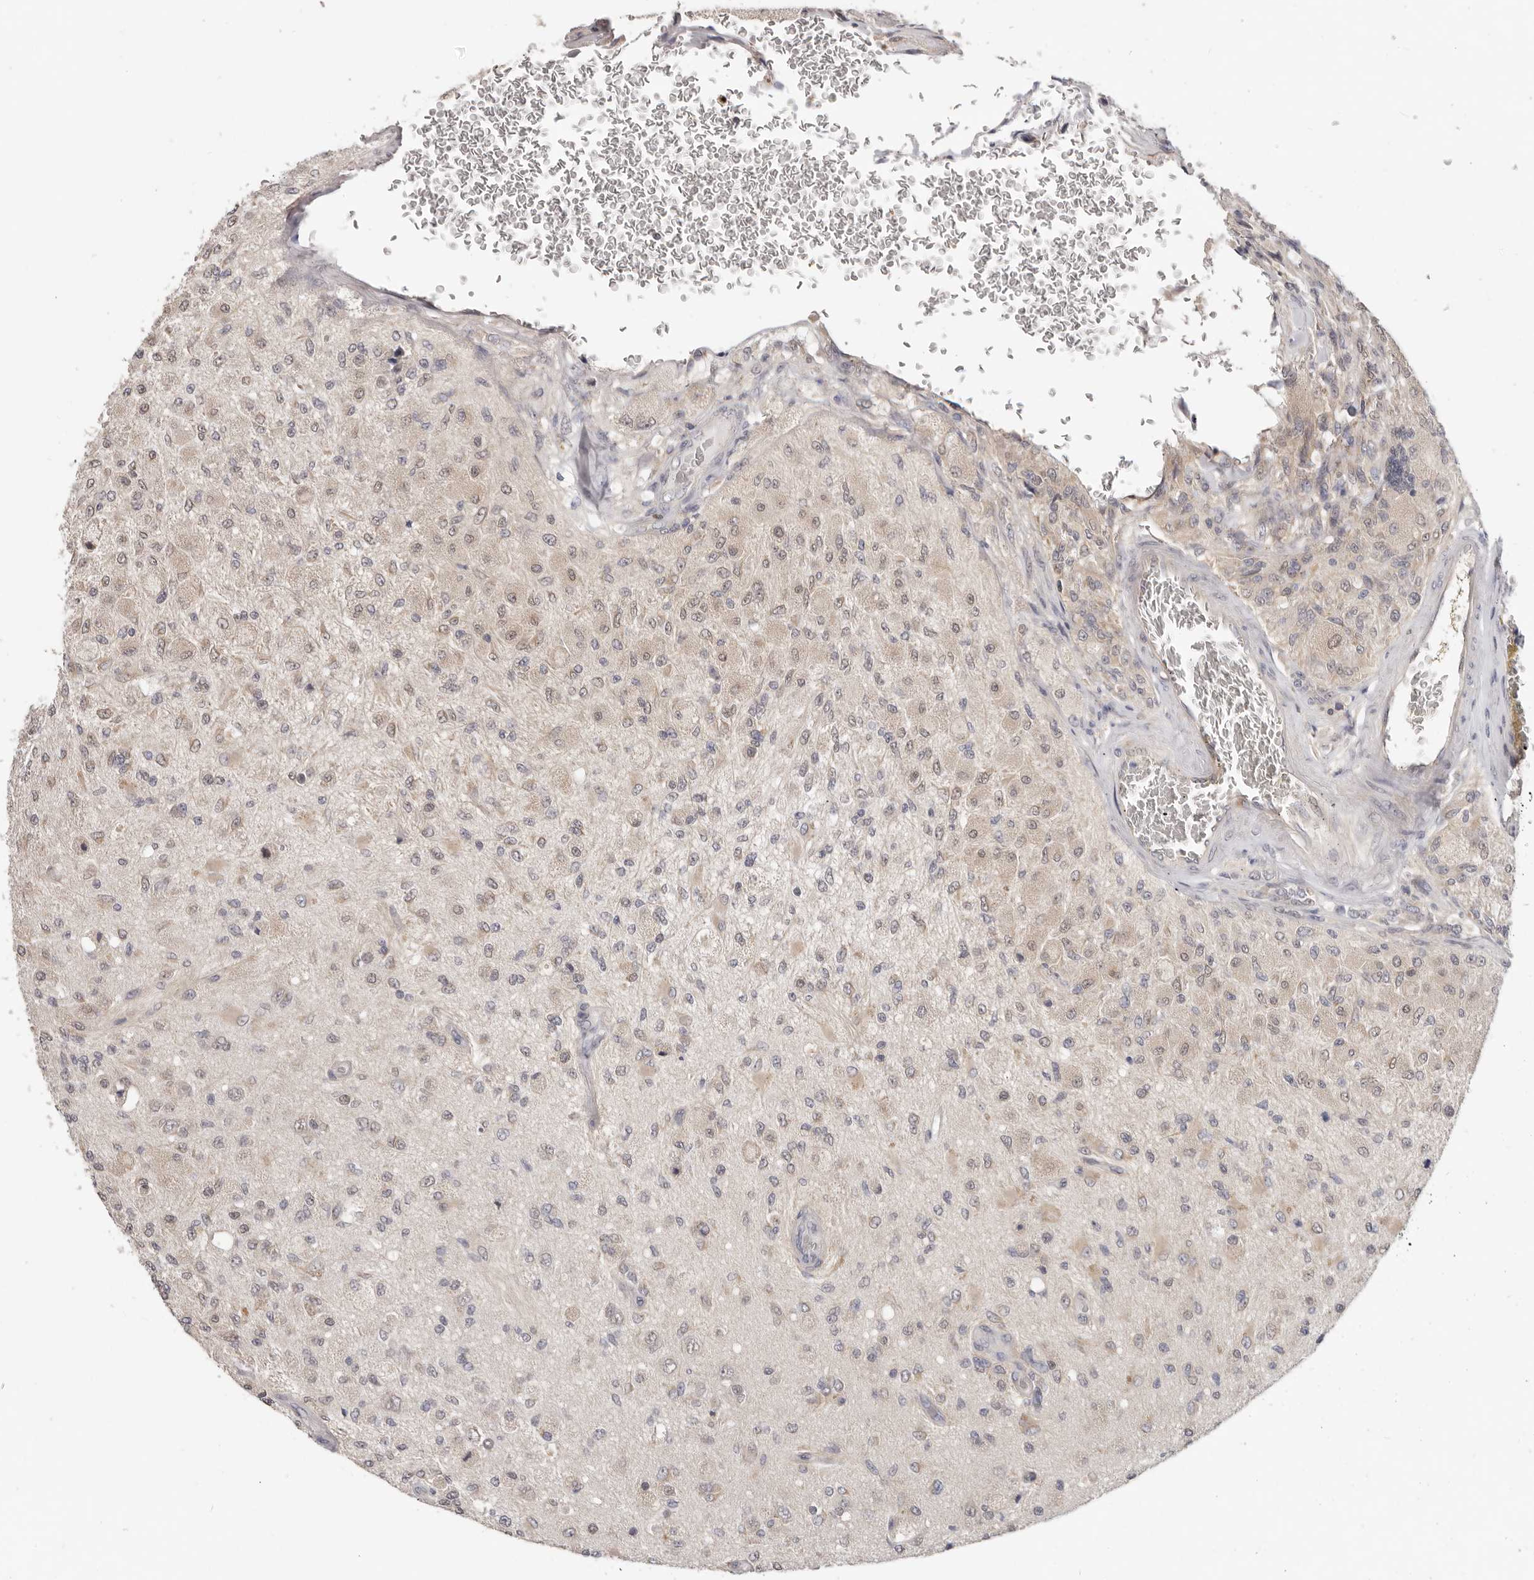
{"staining": {"intensity": "weak", "quantity": "<25%", "location": "cytoplasmic/membranous,nuclear"}, "tissue": "glioma", "cell_type": "Tumor cells", "image_type": "cancer", "snomed": [{"axis": "morphology", "description": "Normal tissue, NOS"}, {"axis": "morphology", "description": "Glioma, malignant, High grade"}, {"axis": "topography", "description": "Cerebral cortex"}], "caption": "The histopathology image demonstrates no staining of tumor cells in glioma.", "gene": "WDR77", "patient": {"sex": "male", "age": 77}}